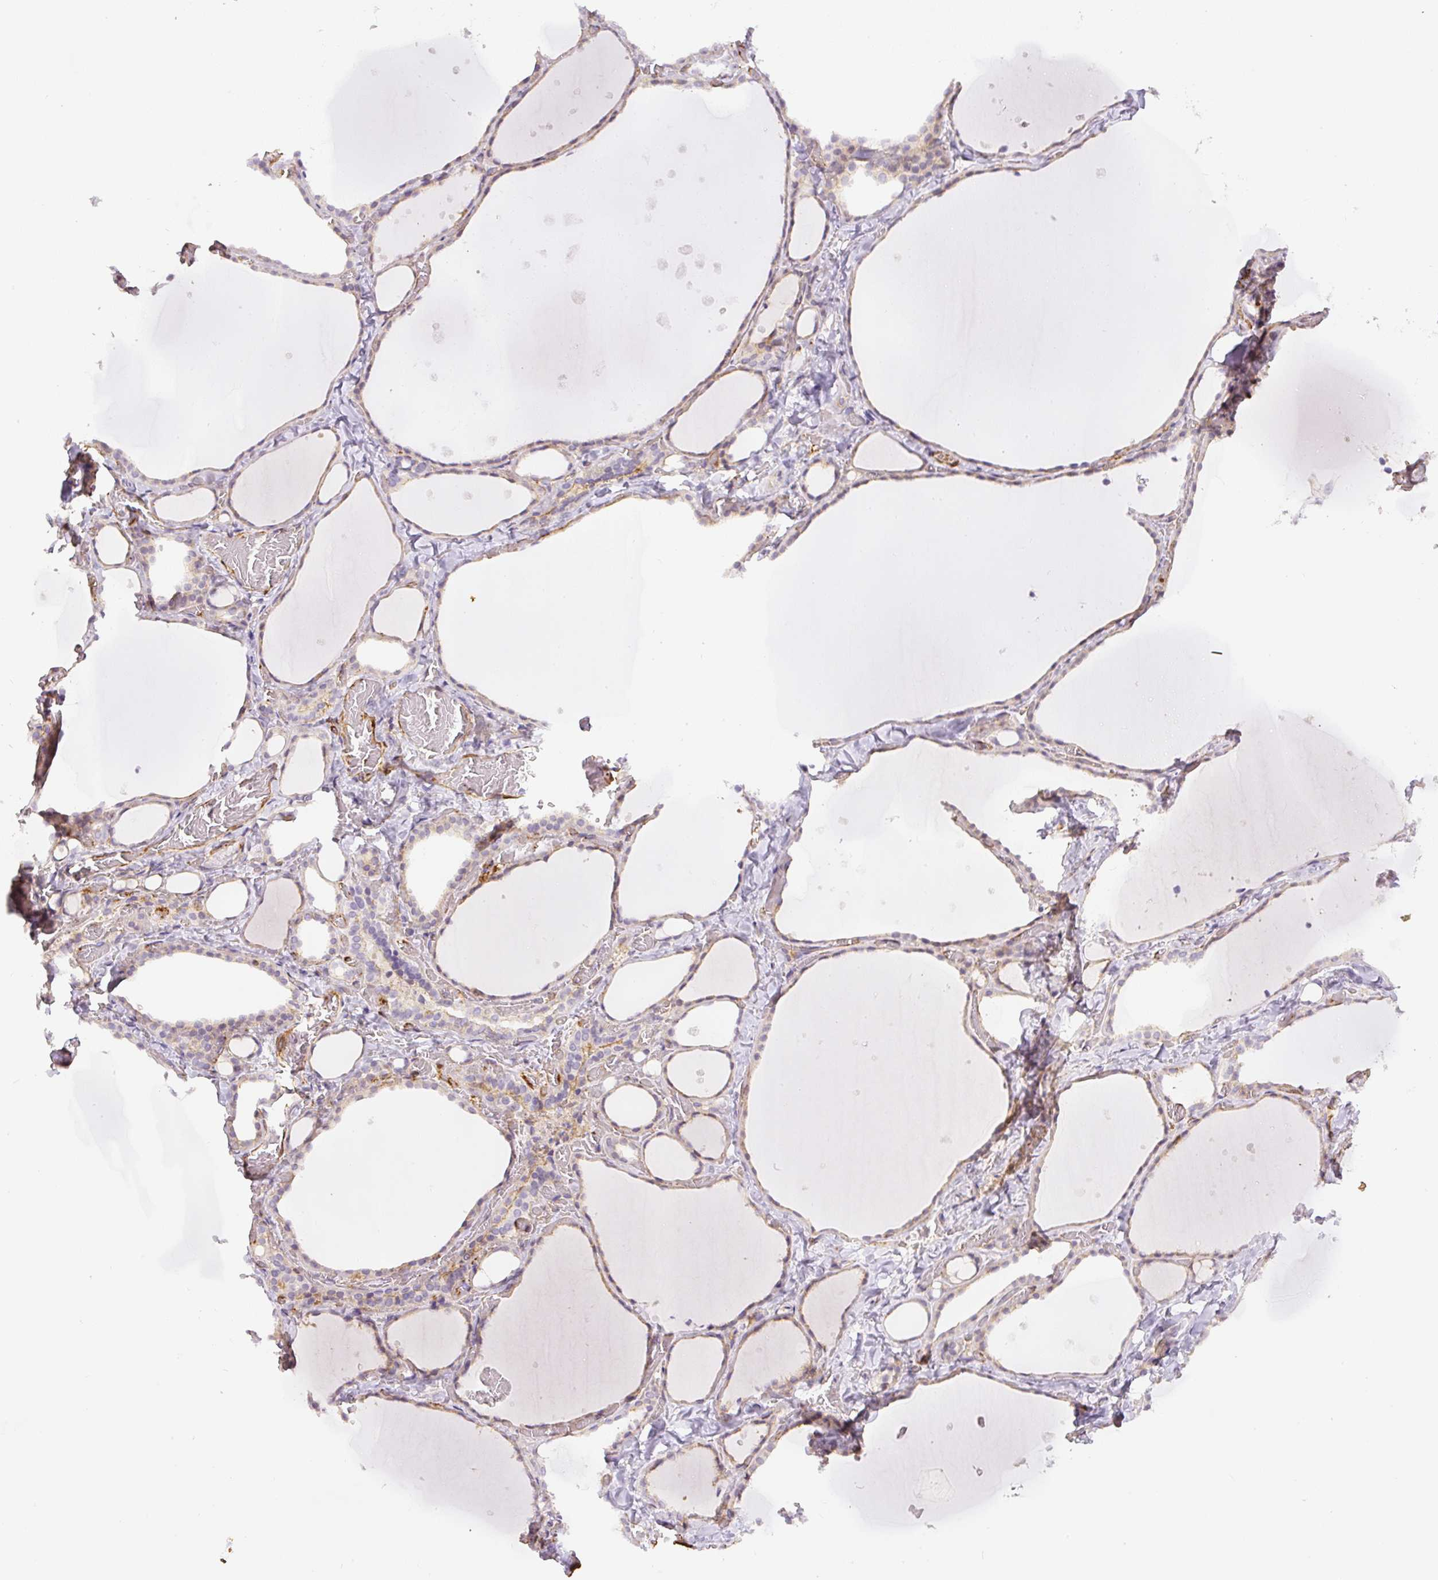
{"staining": {"intensity": "weak", "quantity": ">75%", "location": "cytoplasmic/membranous"}, "tissue": "thyroid gland", "cell_type": "Glandular cells", "image_type": "normal", "snomed": [{"axis": "morphology", "description": "Normal tissue, NOS"}, {"axis": "topography", "description": "Thyroid gland"}], "caption": "The micrograph displays a brown stain indicating the presence of a protein in the cytoplasmic/membranous of glandular cells in thyroid gland.", "gene": "MYL12A", "patient": {"sex": "female", "age": 36}}